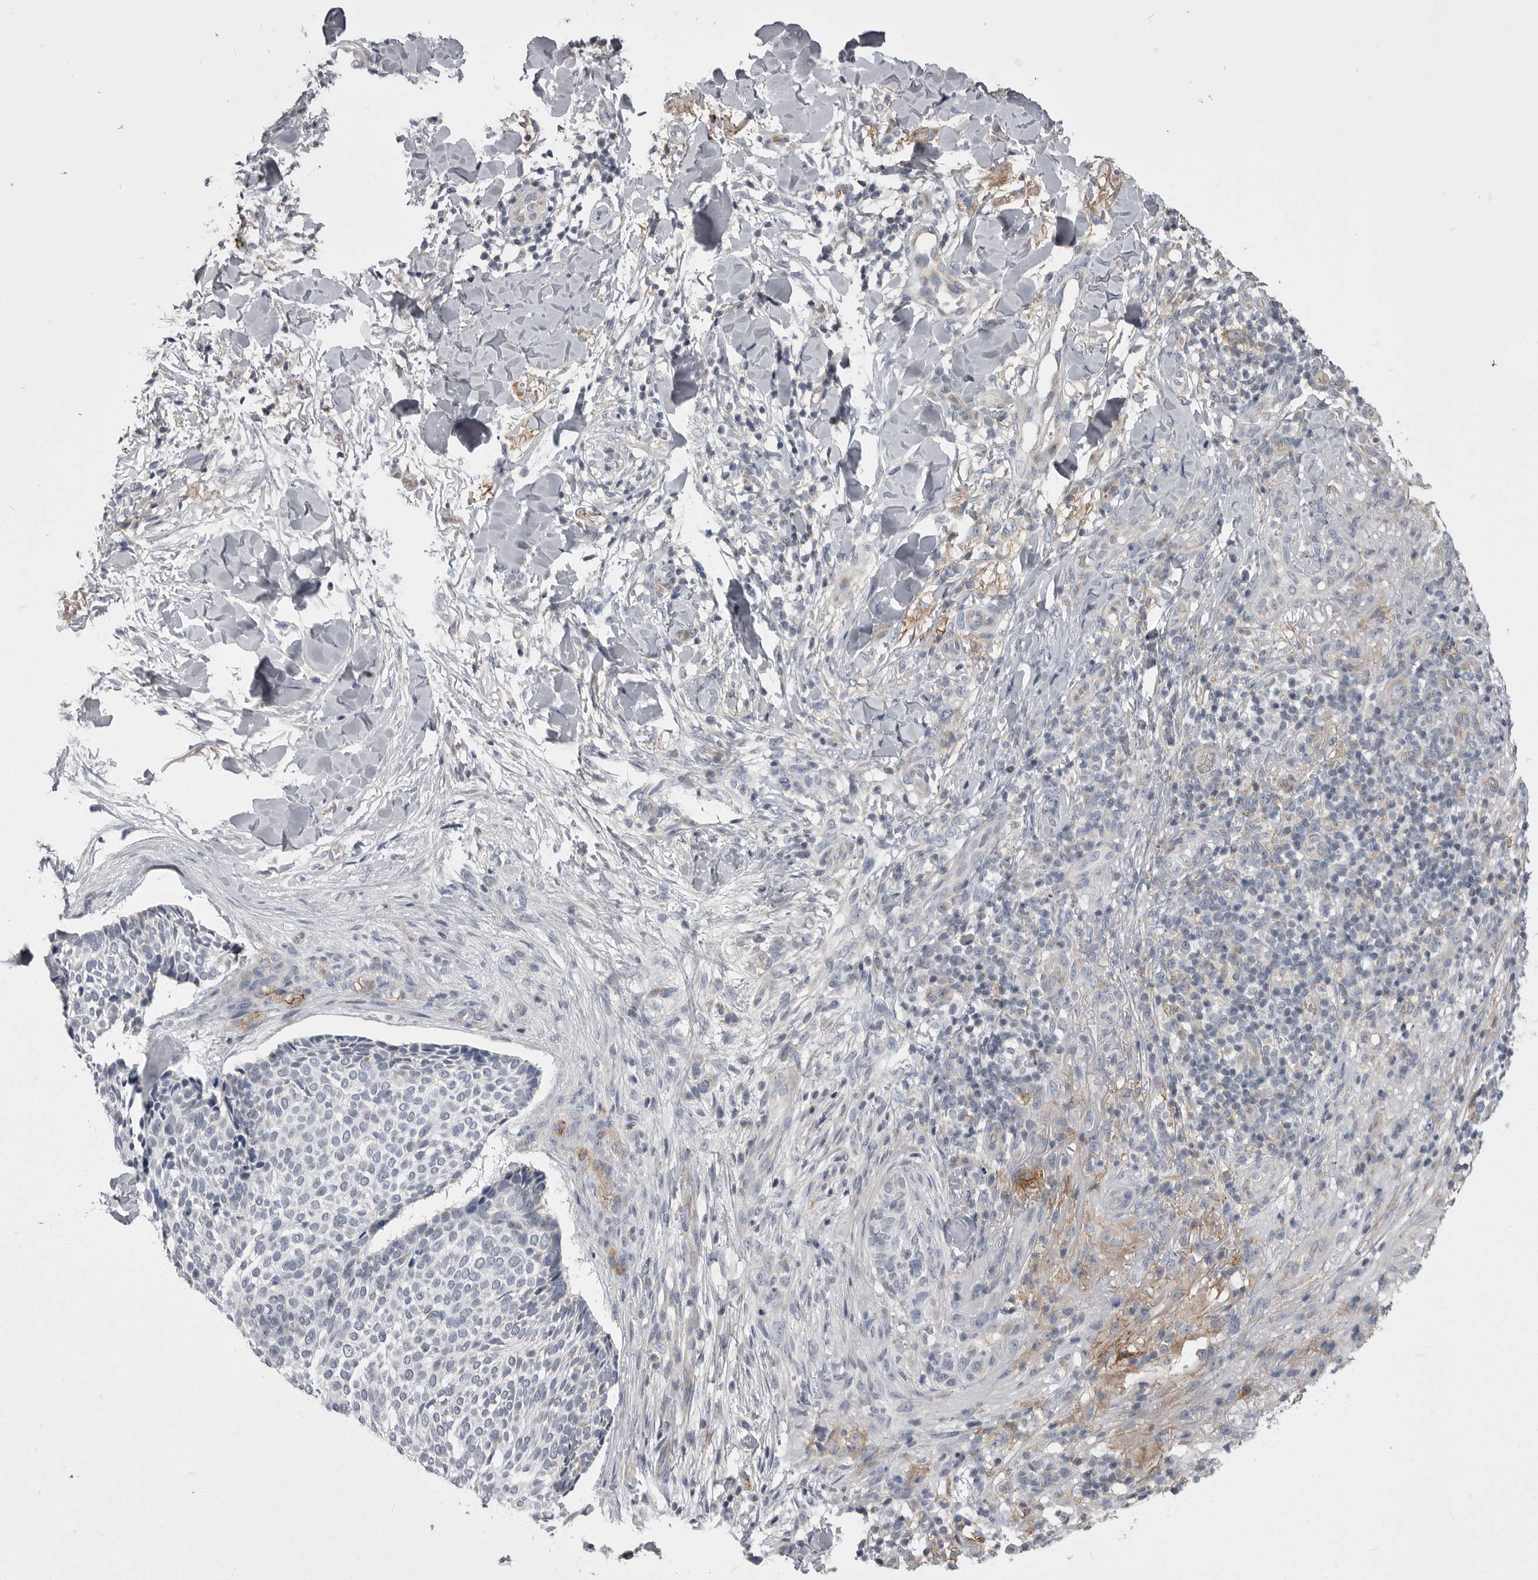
{"staining": {"intensity": "negative", "quantity": "none", "location": "none"}, "tissue": "skin cancer", "cell_type": "Tumor cells", "image_type": "cancer", "snomed": [{"axis": "morphology", "description": "Normal tissue, NOS"}, {"axis": "morphology", "description": "Basal cell carcinoma"}, {"axis": "topography", "description": "Skin"}], "caption": "An immunohistochemistry (IHC) micrograph of skin cancer (basal cell carcinoma) is shown. There is no staining in tumor cells of skin cancer (basal cell carcinoma).", "gene": "OPLAH", "patient": {"sex": "male", "age": 67}}